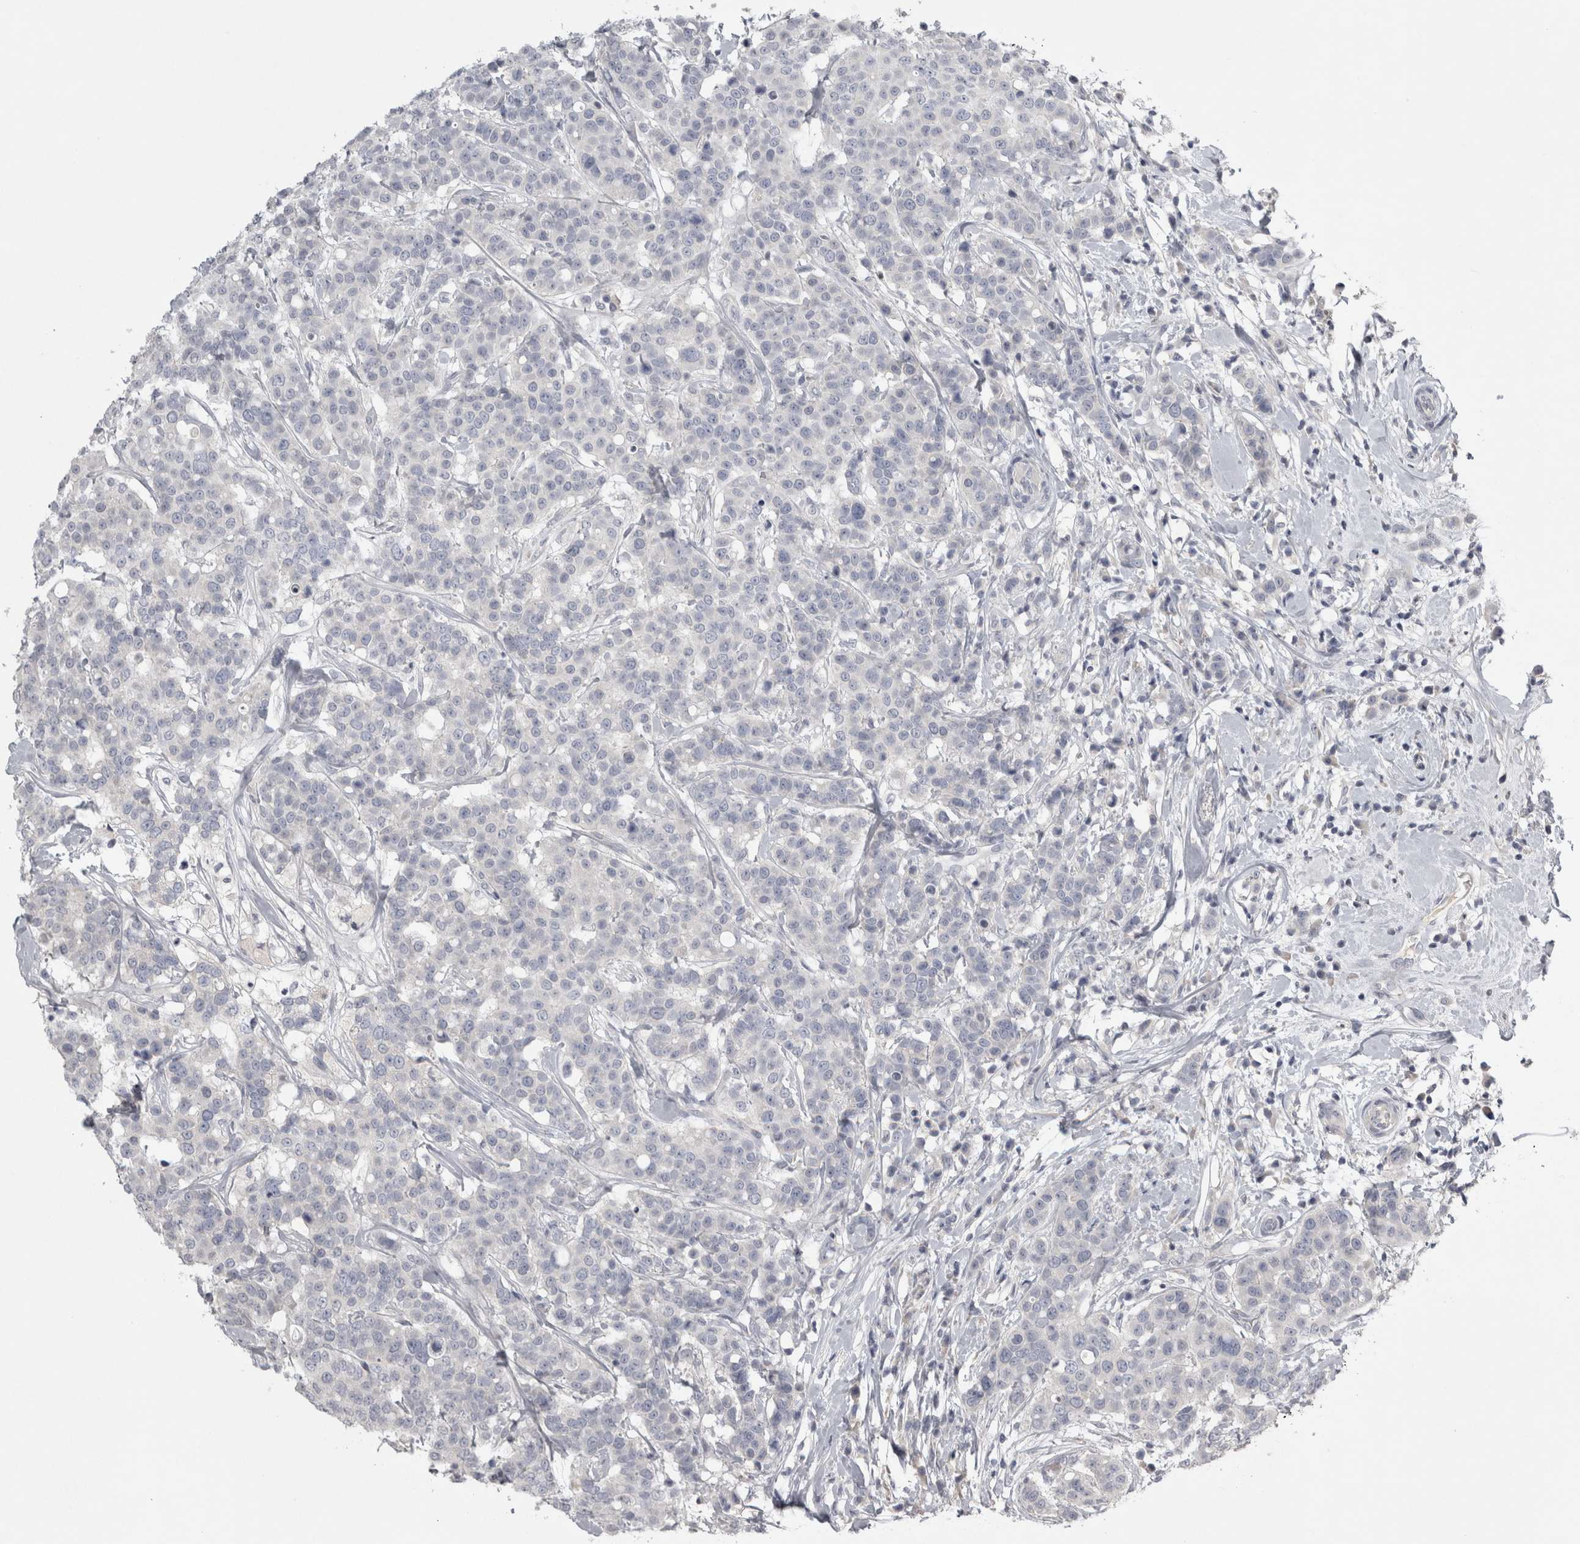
{"staining": {"intensity": "negative", "quantity": "none", "location": "none"}, "tissue": "breast cancer", "cell_type": "Tumor cells", "image_type": "cancer", "snomed": [{"axis": "morphology", "description": "Duct carcinoma"}, {"axis": "topography", "description": "Breast"}], "caption": "Tumor cells are negative for protein expression in human breast cancer (infiltrating ductal carcinoma).", "gene": "ENPP7", "patient": {"sex": "female", "age": 27}}